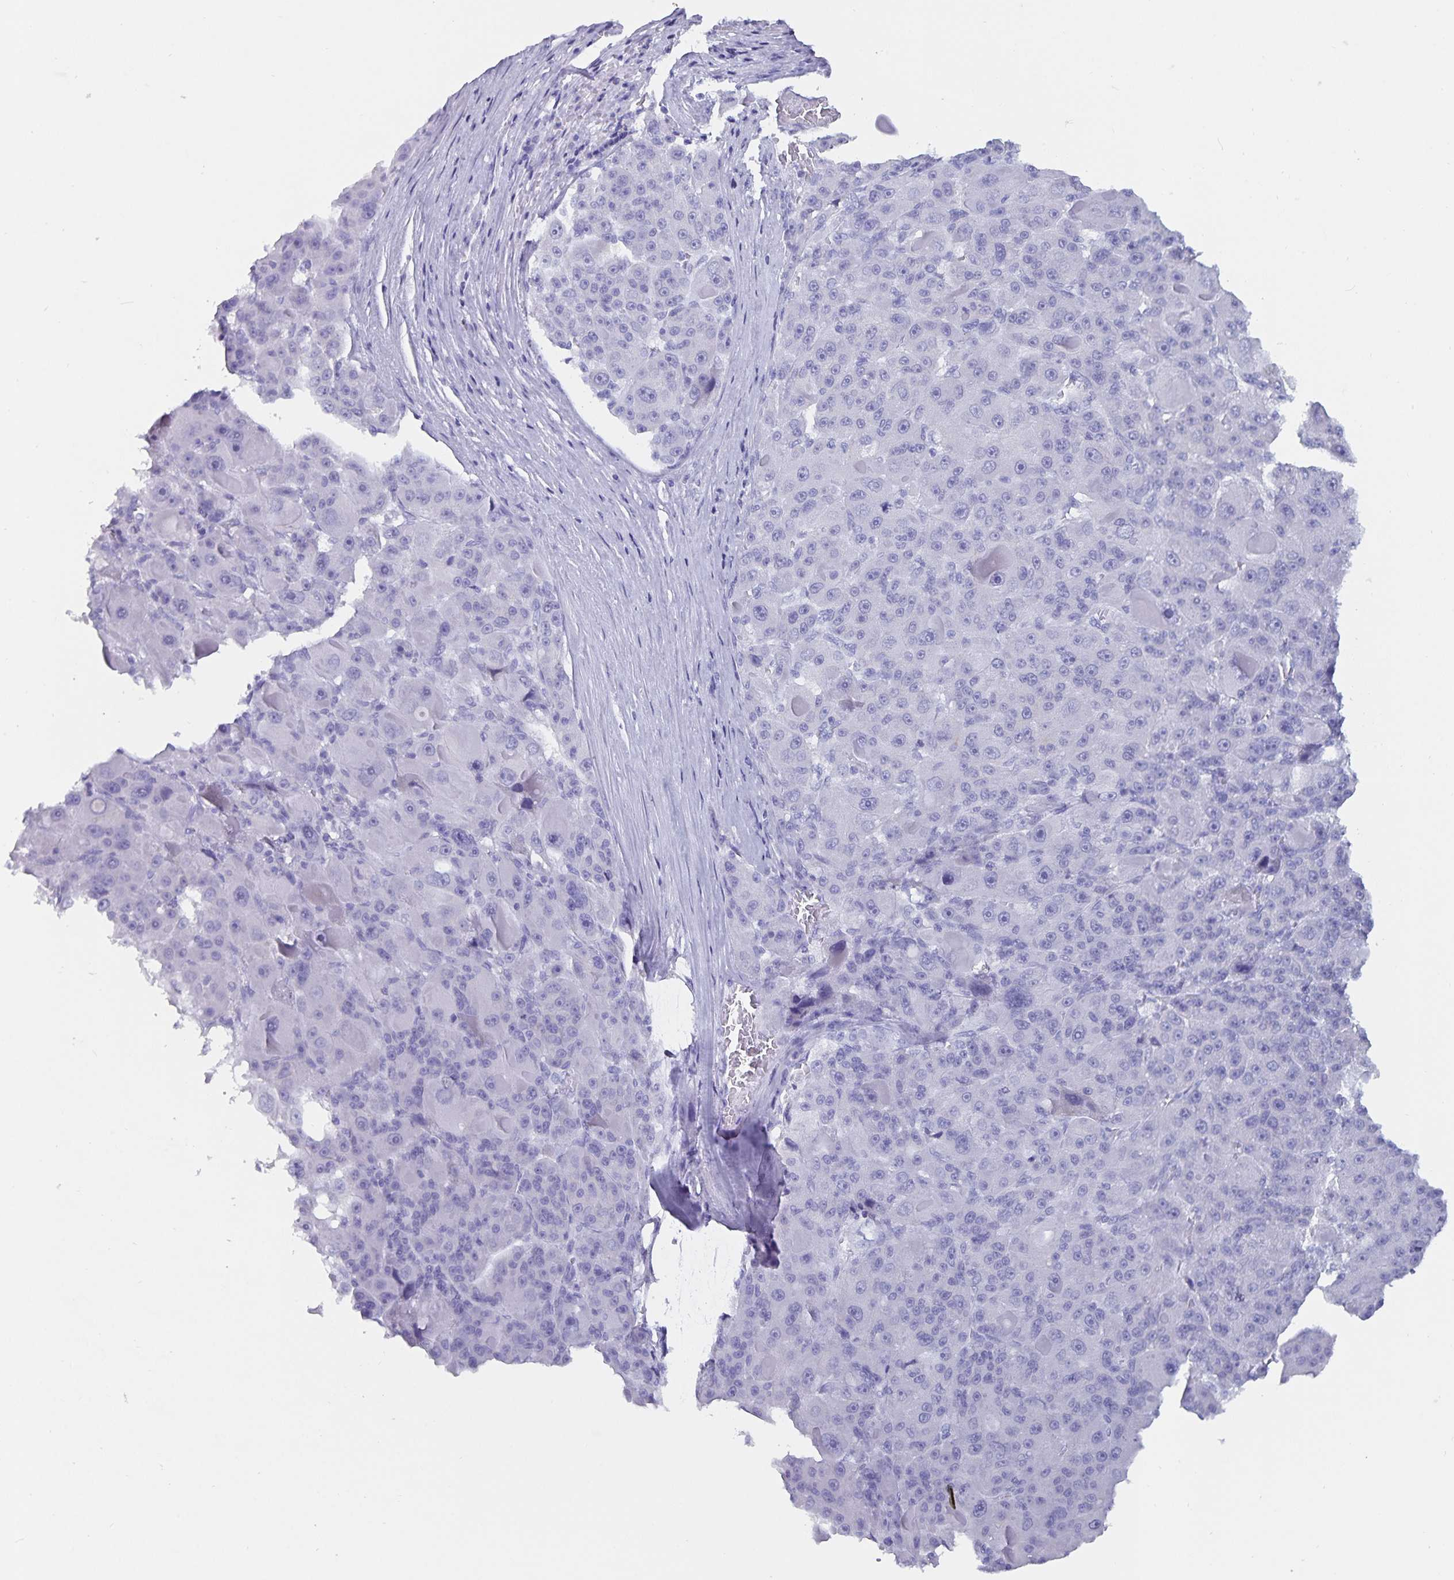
{"staining": {"intensity": "negative", "quantity": "none", "location": "none"}, "tissue": "liver cancer", "cell_type": "Tumor cells", "image_type": "cancer", "snomed": [{"axis": "morphology", "description": "Carcinoma, Hepatocellular, NOS"}, {"axis": "topography", "description": "Liver"}], "caption": "Hepatocellular carcinoma (liver) stained for a protein using immunohistochemistry displays no positivity tumor cells.", "gene": "C19orf73", "patient": {"sex": "male", "age": 76}}